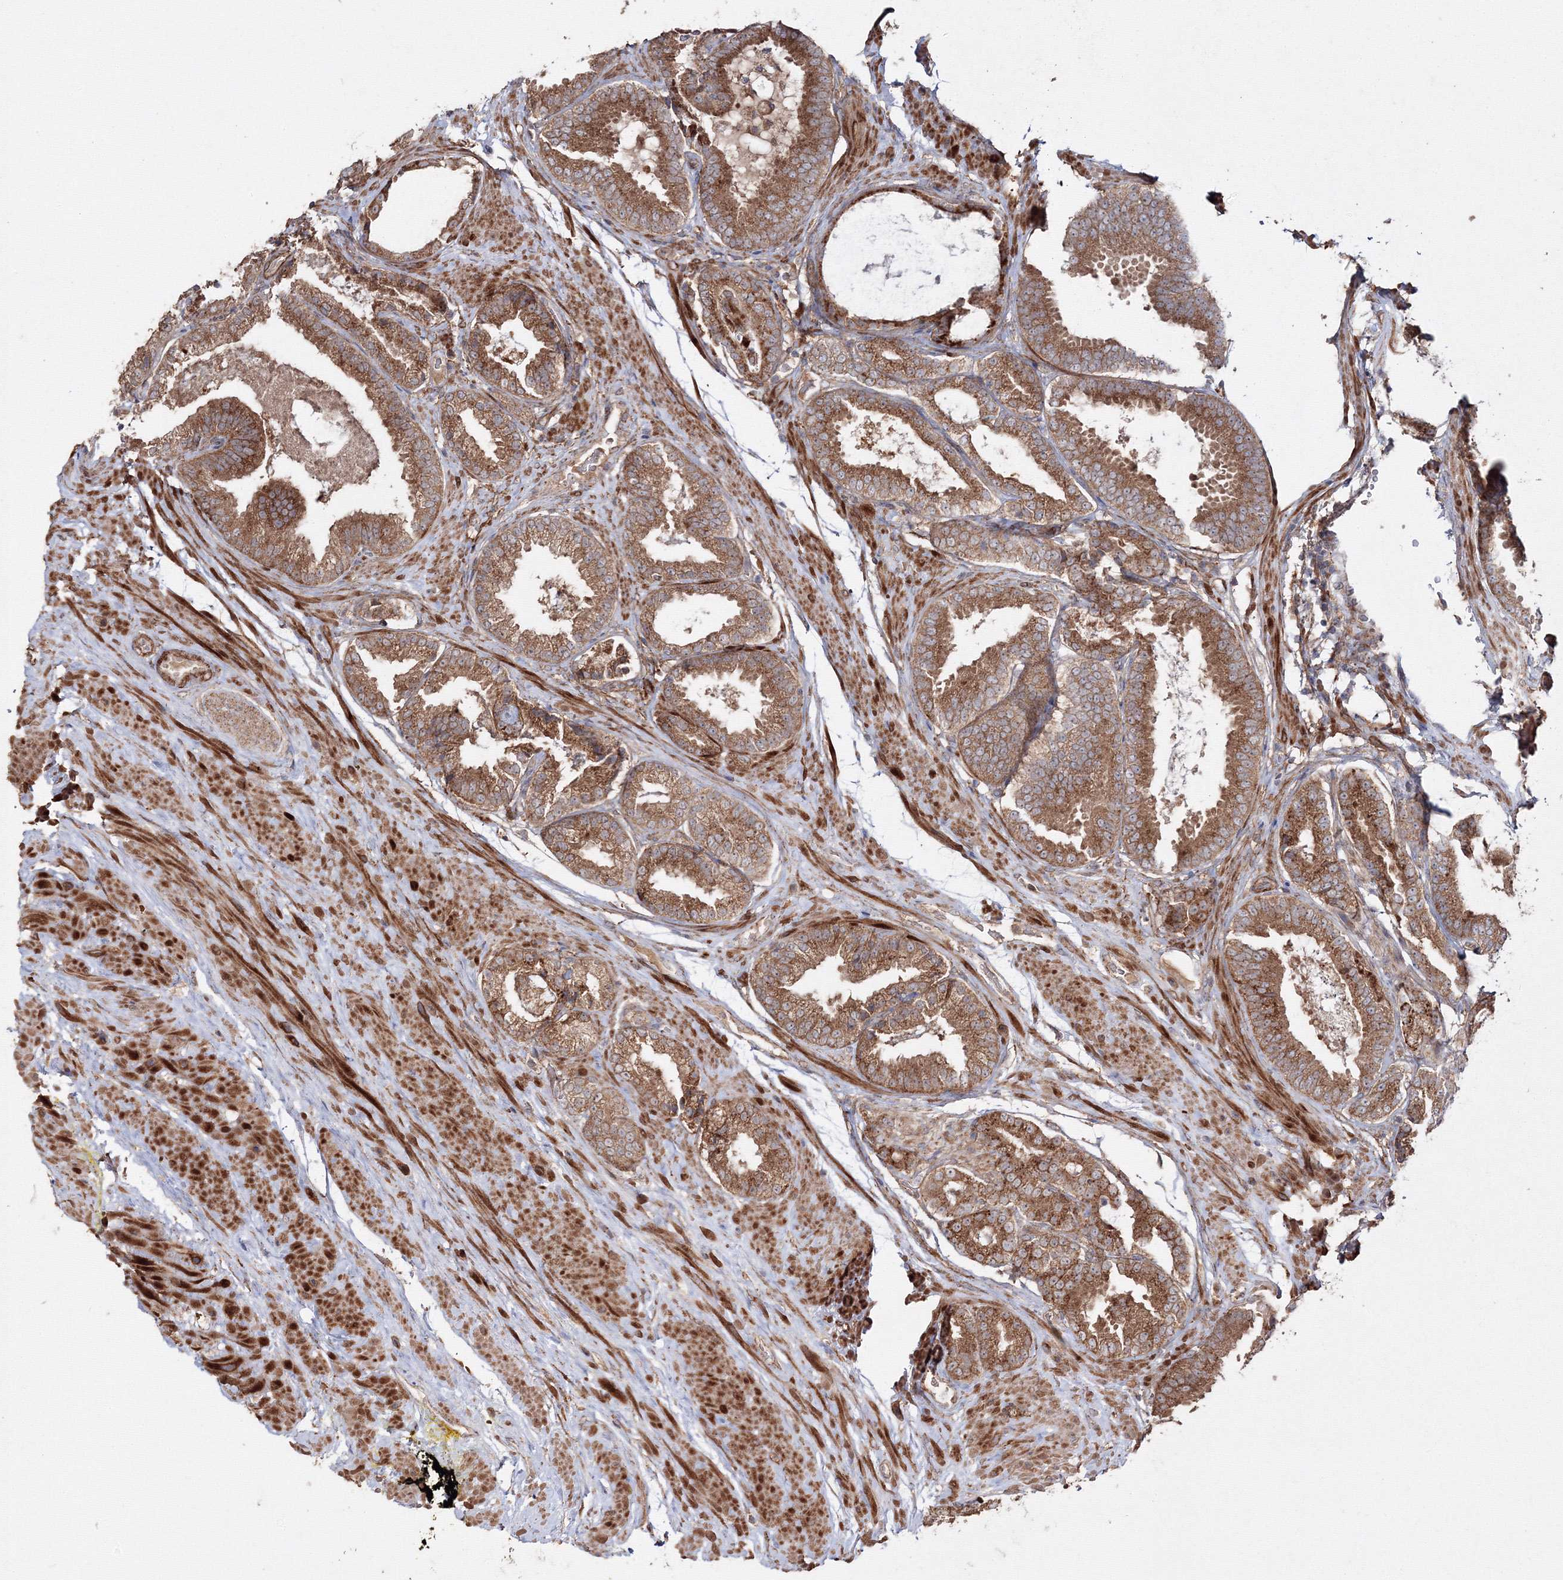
{"staining": {"intensity": "strong", "quantity": ">75%", "location": "cytoplasmic/membranous"}, "tissue": "prostate cancer", "cell_type": "Tumor cells", "image_type": "cancer", "snomed": [{"axis": "morphology", "description": "Adenocarcinoma, Low grade"}, {"axis": "topography", "description": "Prostate"}], "caption": "Protein analysis of prostate cancer tissue demonstrates strong cytoplasmic/membranous positivity in approximately >75% of tumor cells. (DAB (3,3'-diaminobenzidine) IHC, brown staining for protein, blue staining for nuclei).", "gene": "DDO", "patient": {"sex": "male", "age": 71}}